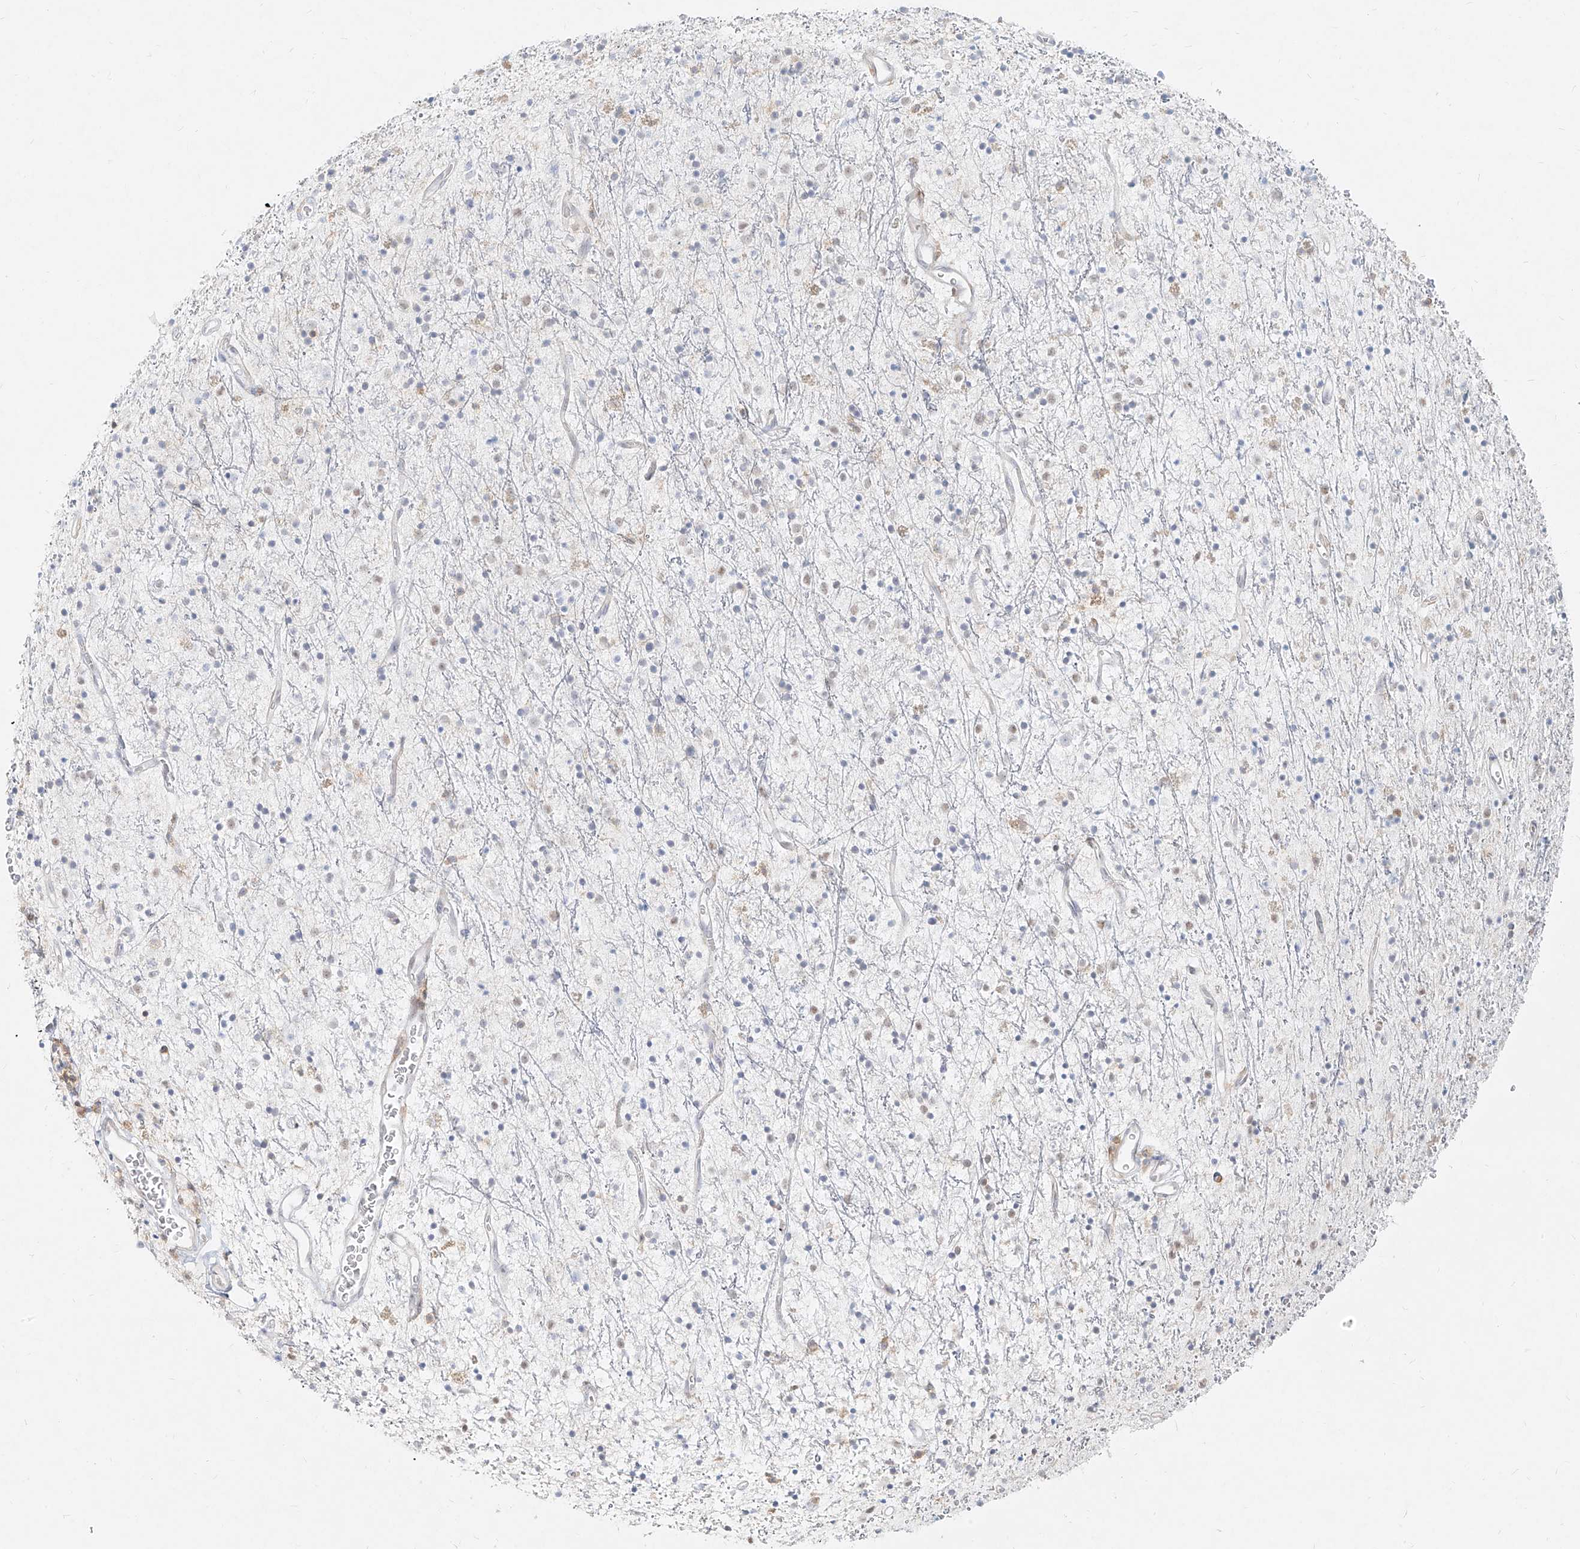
{"staining": {"intensity": "negative", "quantity": "none", "location": "none"}, "tissue": "glioma", "cell_type": "Tumor cells", "image_type": "cancer", "snomed": [{"axis": "morphology", "description": "Glioma, malignant, High grade"}, {"axis": "topography", "description": "Brain"}], "caption": "IHC of human malignant high-grade glioma reveals no positivity in tumor cells.", "gene": "SLC2A12", "patient": {"sex": "male", "age": 34}}